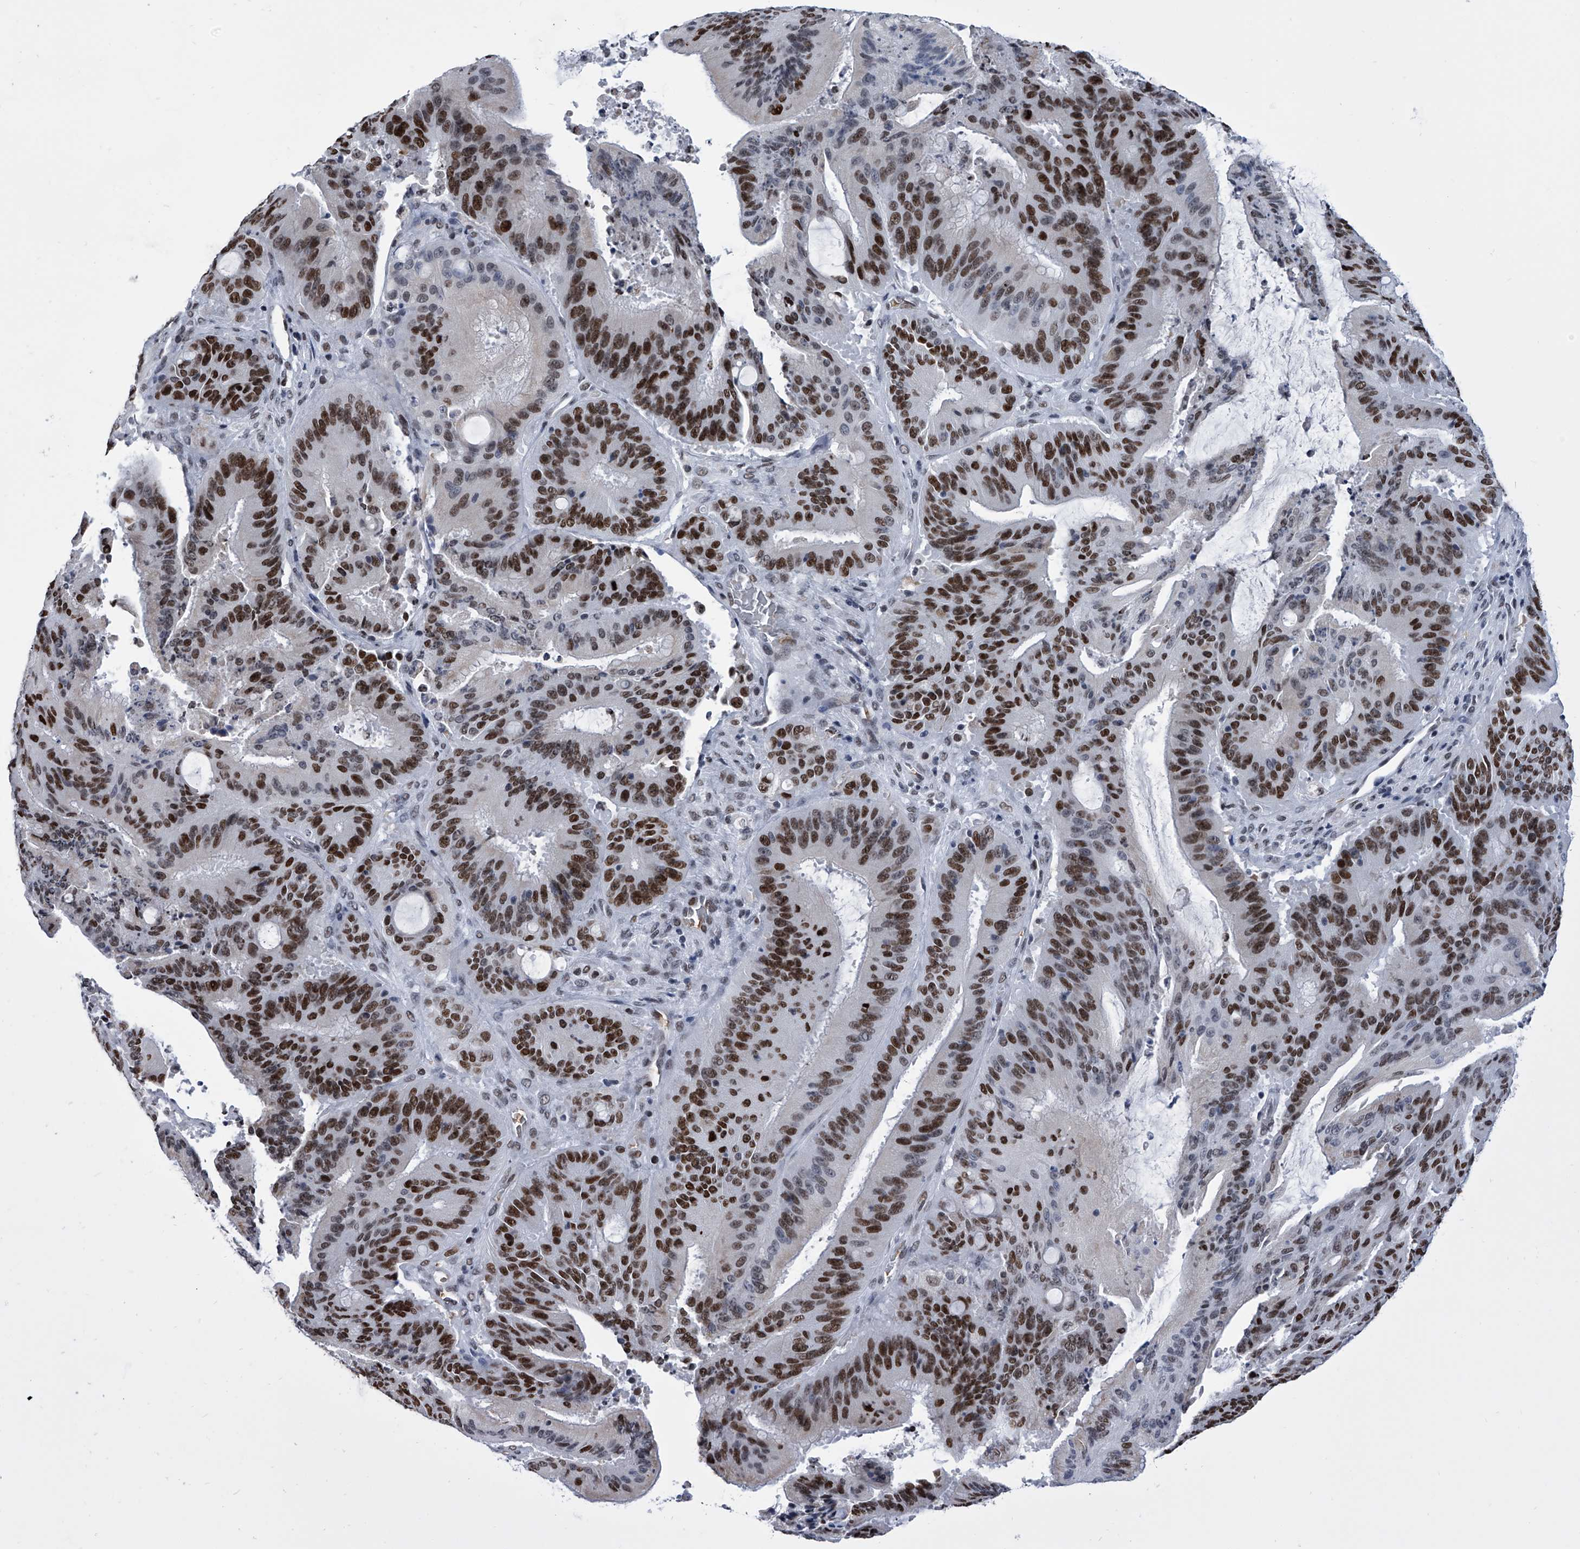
{"staining": {"intensity": "strong", "quantity": ">75%", "location": "nuclear"}, "tissue": "liver cancer", "cell_type": "Tumor cells", "image_type": "cancer", "snomed": [{"axis": "morphology", "description": "Normal tissue, NOS"}, {"axis": "morphology", "description": "Cholangiocarcinoma"}, {"axis": "topography", "description": "Liver"}, {"axis": "topography", "description": "Peripheral nerve tissue"}], "caption": "Human liver cholangiocarcinoma stained with a protein marker demonstrates strong staining in tumor cells.", "gene": "SIM2", "patient": {"sex": "female", "age": 73}}